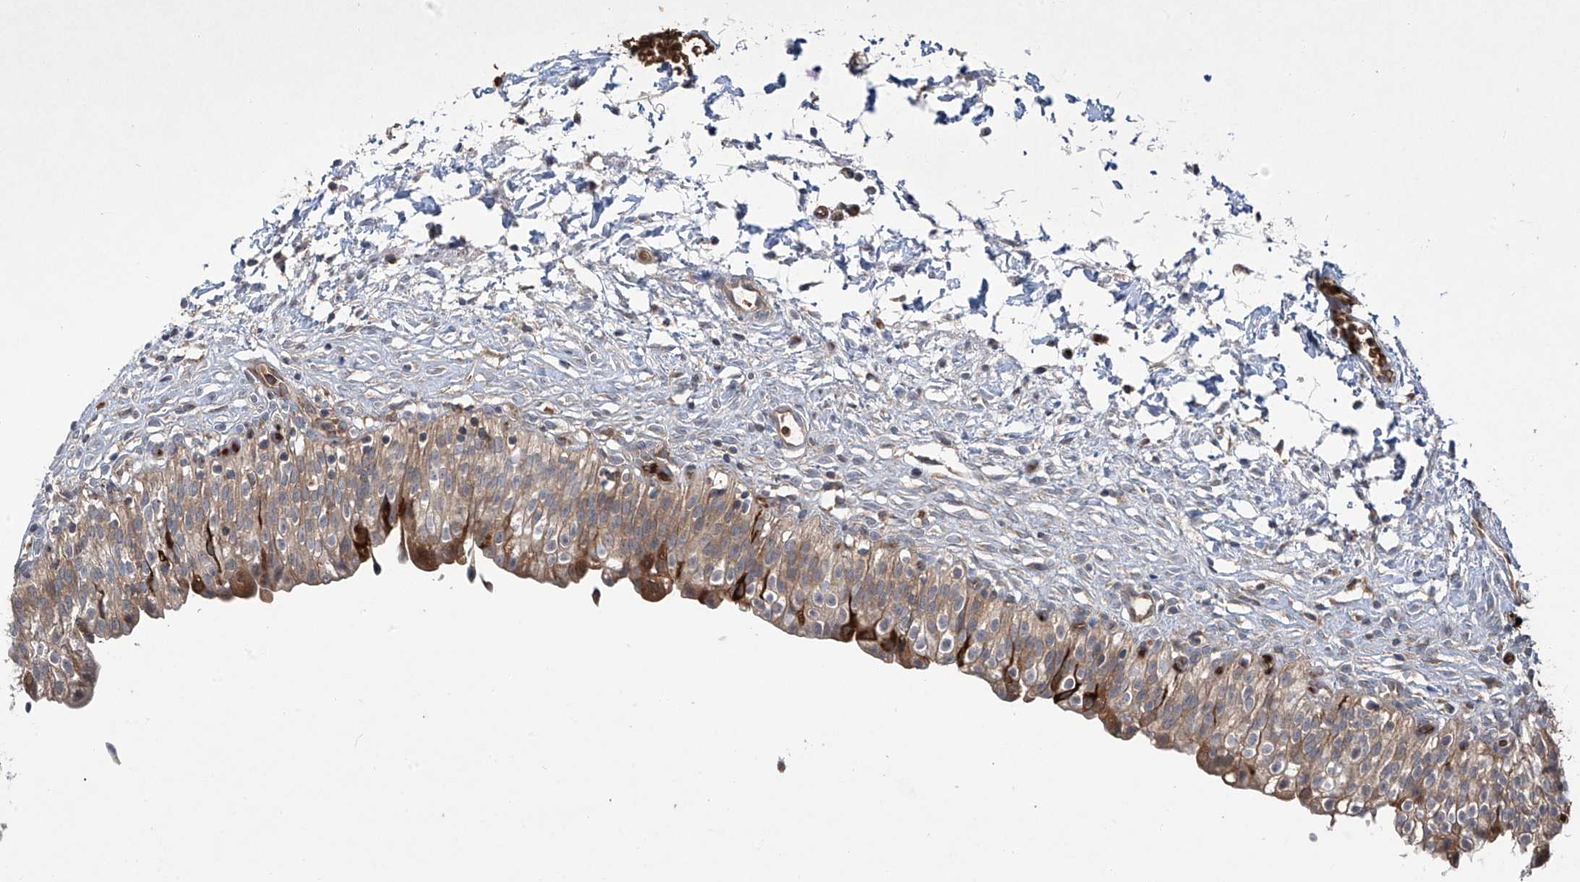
{"staining": {"intensity": "moderate", "quantity": ">75%", "location": "cytoplasmic/membranous"}, "tissue": "urinary bladder", "cell_type": "Urothelial cells", "image_type": "normal", "snomed": [{"axis": "morphology", "description": "Normal tissue, NOS"}, {"axis": "topography", "description": "Urinary bladder"}], "caption": "Benign urinary bladder shows moderate cytoplasmic/membranous expression in approximately >75% of urothelial cells, visualized by immunohistochemistry.", "gene": "ZDHHC9", "patient": {"sex": "male", "age": 55}}